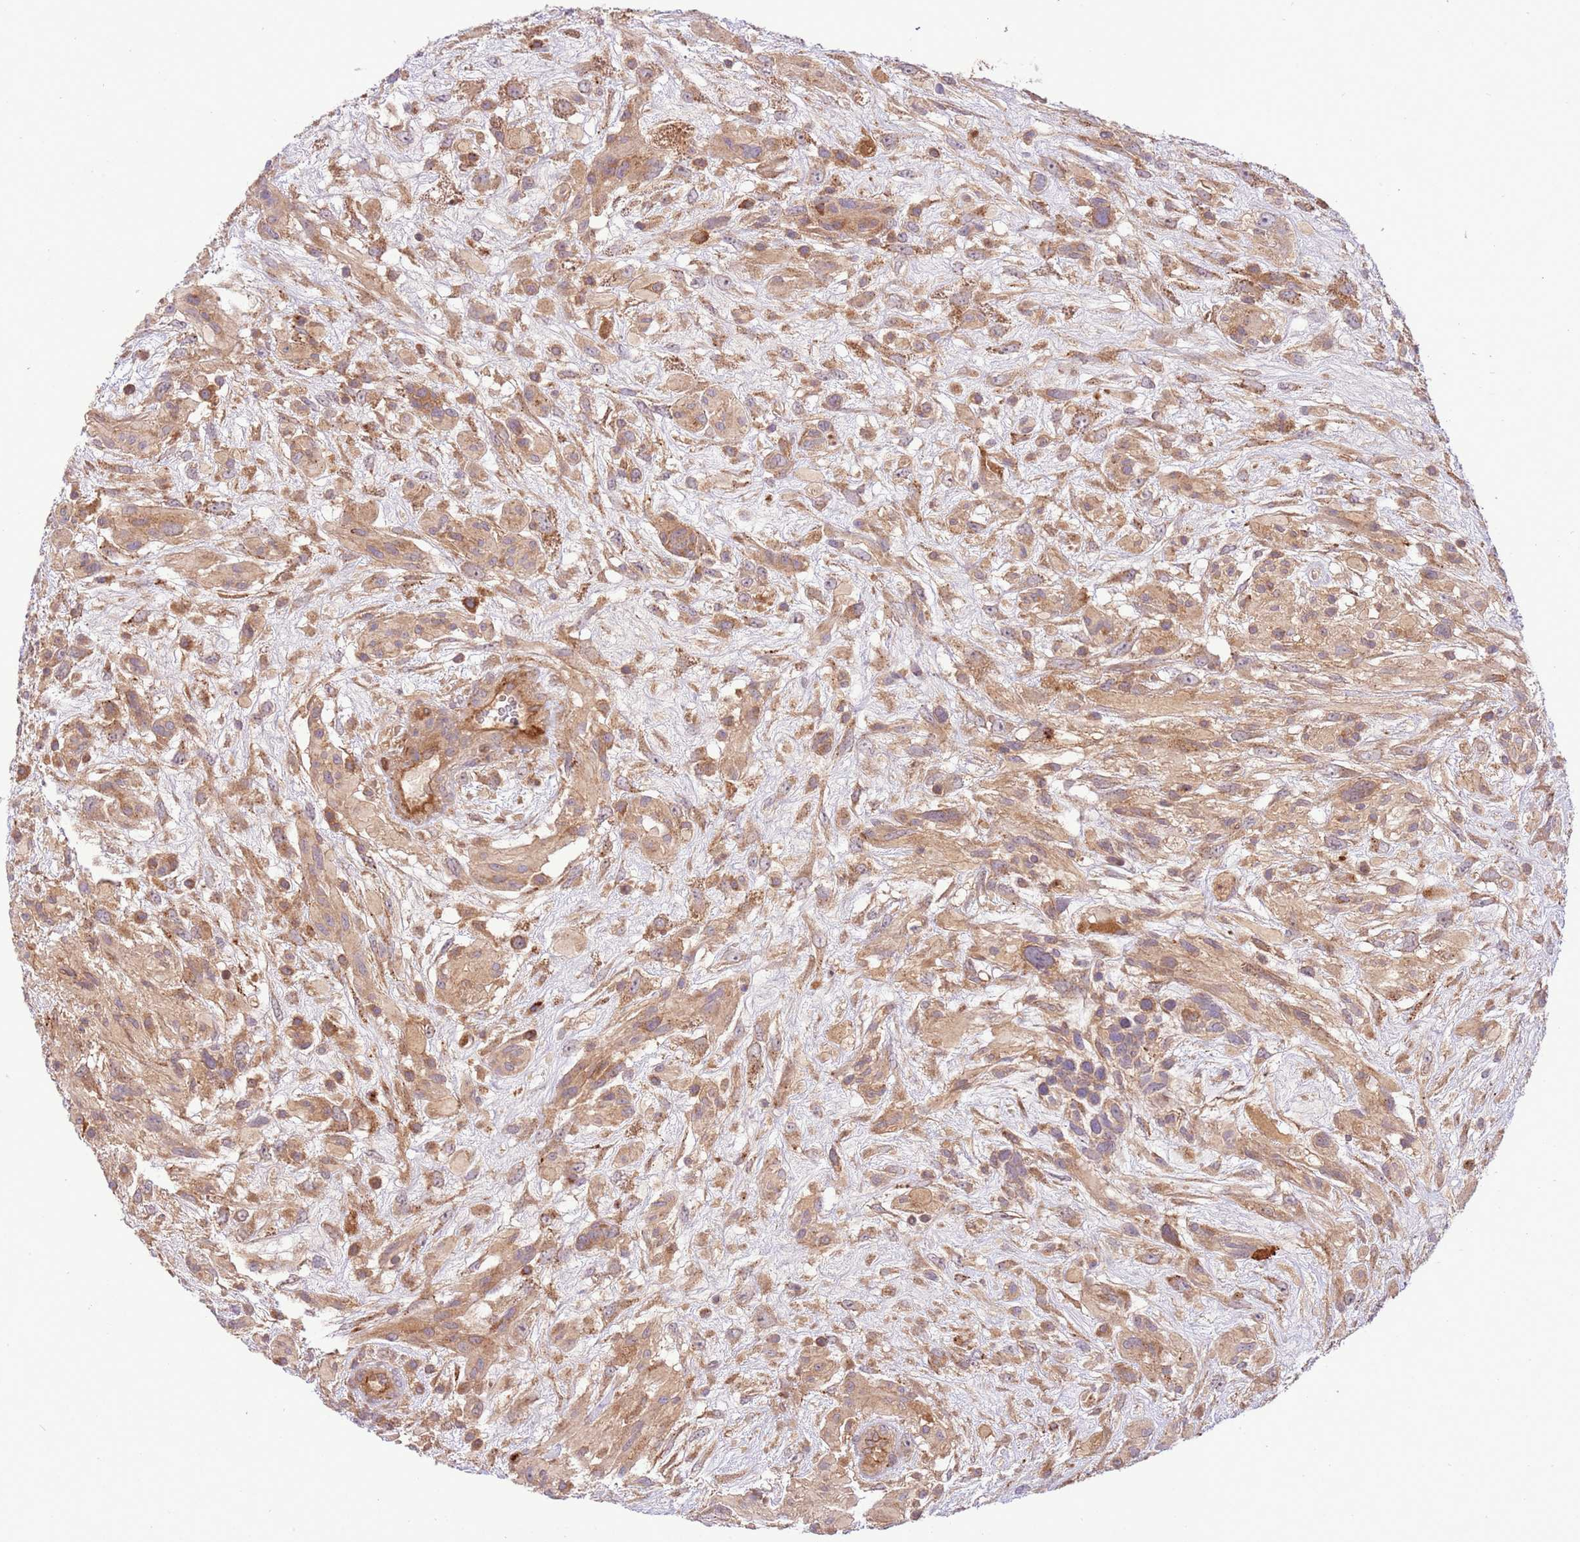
{"staining": {"intensity": "moderate", "quantity": "<25%", "location": "cytoplasmic/membranous"}, "tissue": "glioma", "cell_type": "Tumor cells", "image_type": "cancer", "snomed": [{"axis": "morphology", "description": "Glioma, malignant, High grade"}, {"axis": "topography", "description": "Brain"}], "caption": "This micrograph demonstrates immunohistochemistry (IHC) staining of glioma, with low moderate cytoplasmic/membranous staining in approximately <25% of tumor cells.", "gene": "ZNF624", "patient": {"sex": "male", "age": 61}}